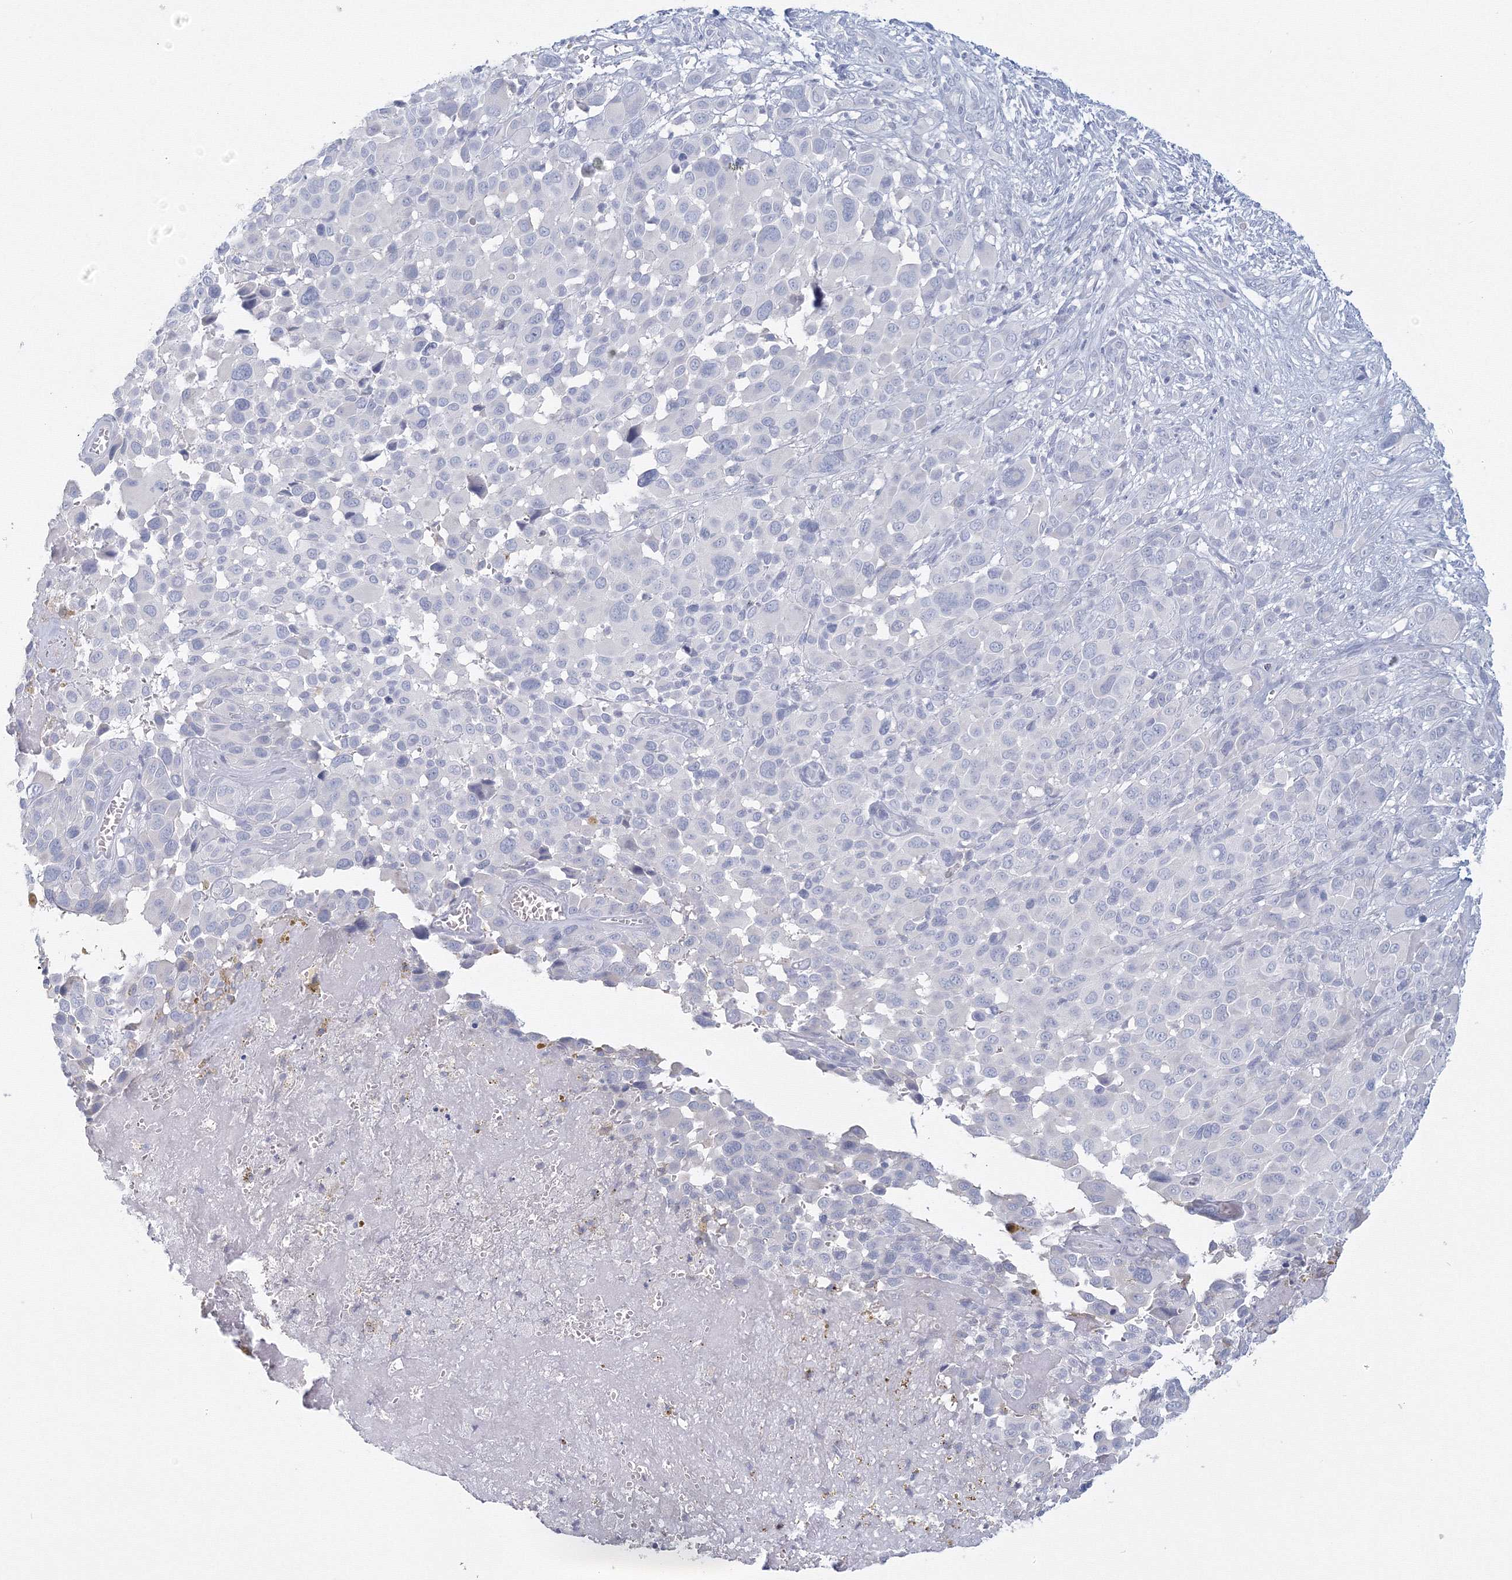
{"staining": {"intensity": "negative", "quantity": "none", "location": "none"}, "tissue": "melanoma", "cell_type": "Tumor cells", "image_type": "cancer", "snomed": [{"axis": "morphology", "description": "Malignant melanoma, NOS"}, {"axis": "topography", "description": "Skin of trunk"}], "caption": "There is no significant staining in tumor cells of melanoma.", "gene": "TACC2", "patient": {"sex": "male", "age": 71}}